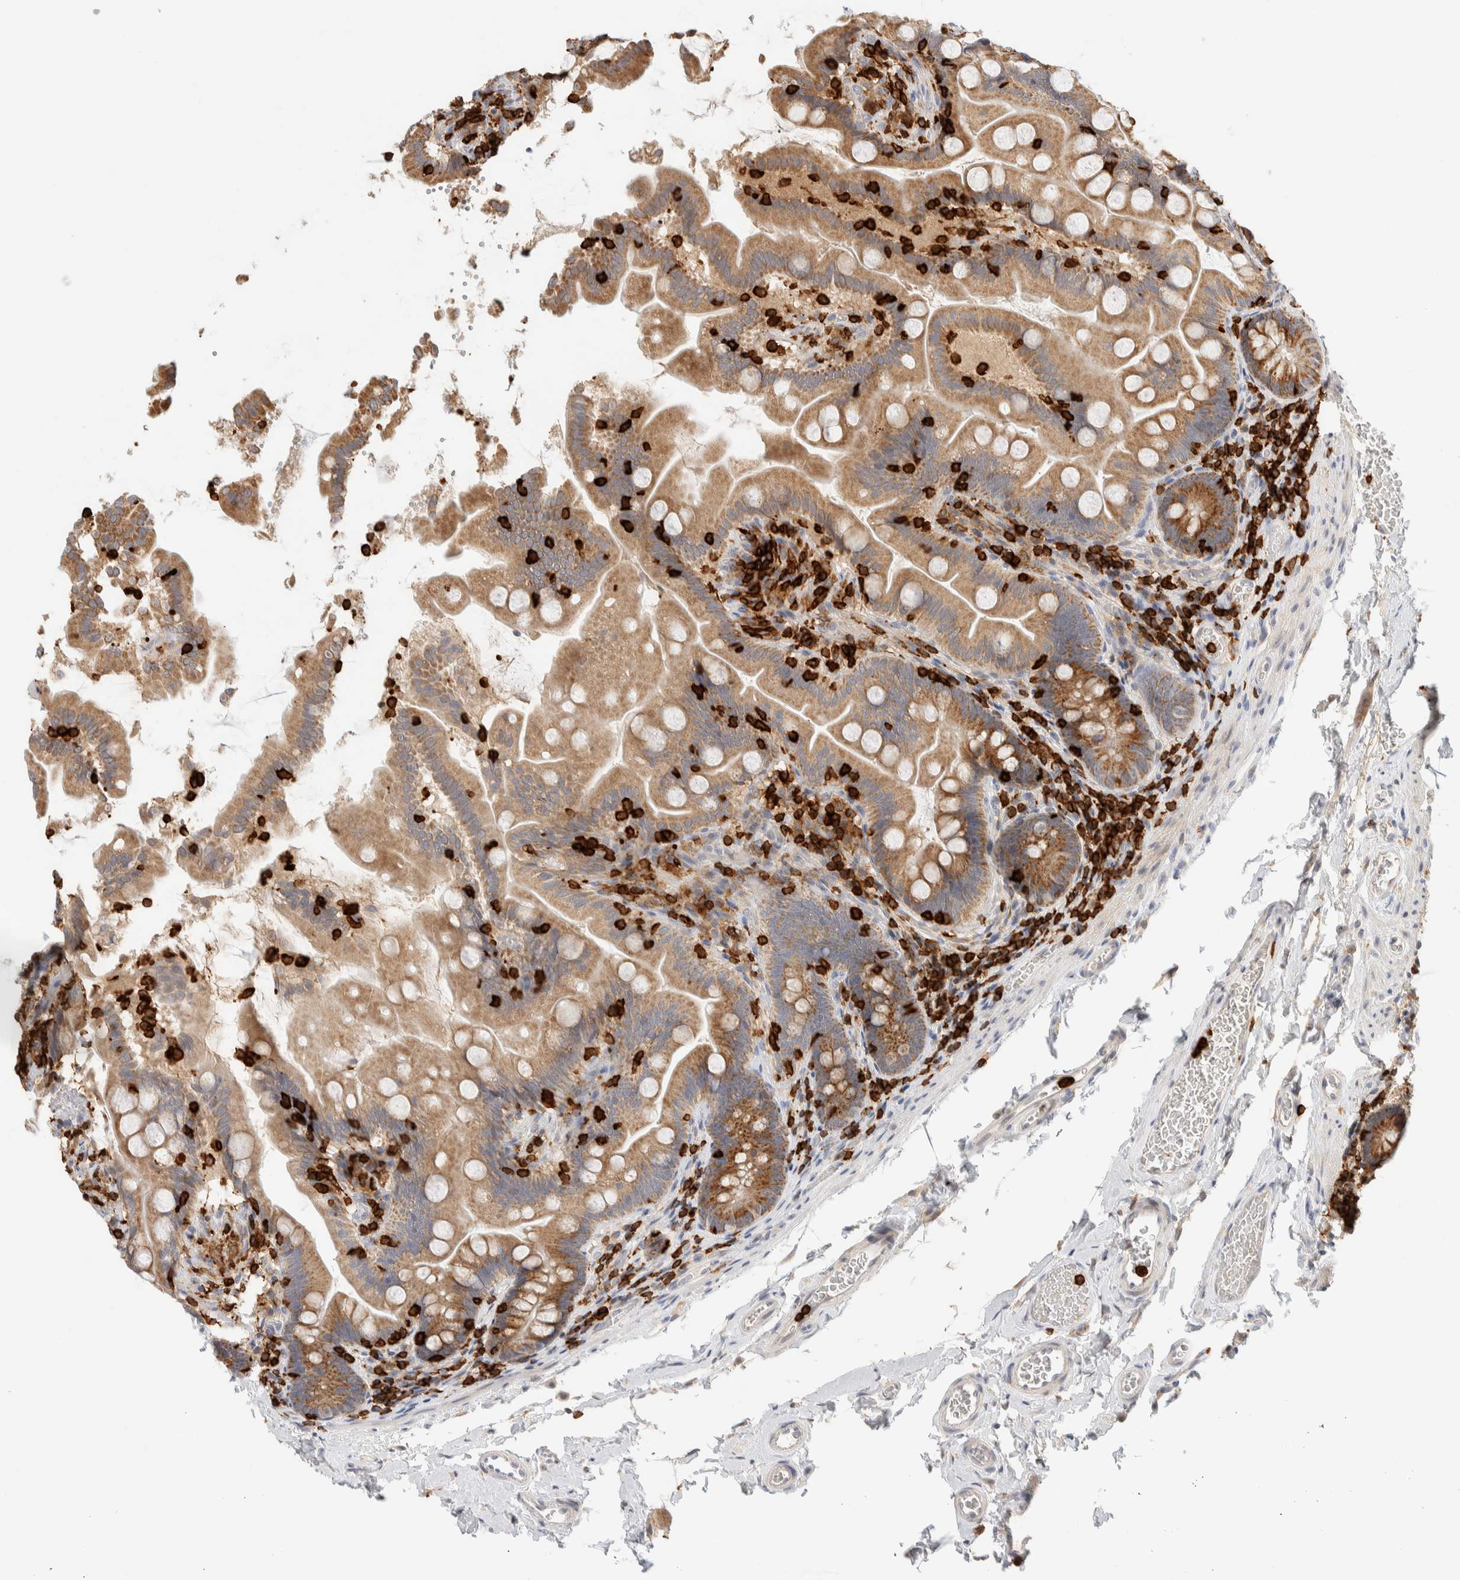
{"staining": {"intensity": "moderate", "quantity": ">75%", "location": "cytoplasmic/membranous"}, "tissue": "small intestine", "cell_type": "Glandular cells", "image_type": "normal", "snomed": [{"axis": "morphology", "description": "Normal tissue, NOS"}, {"axis": "topography", "description": "Small intestine"}], "caption": "IHC histopathology image of unremarkable small intestine stained for a protein (brown), which exhibits medium levels of moderate cytoplasmic/membranous expression in about >75% of glandular cells.", "gene": "RUNDC1", "patient": {"sex": "female", "age": 56}}